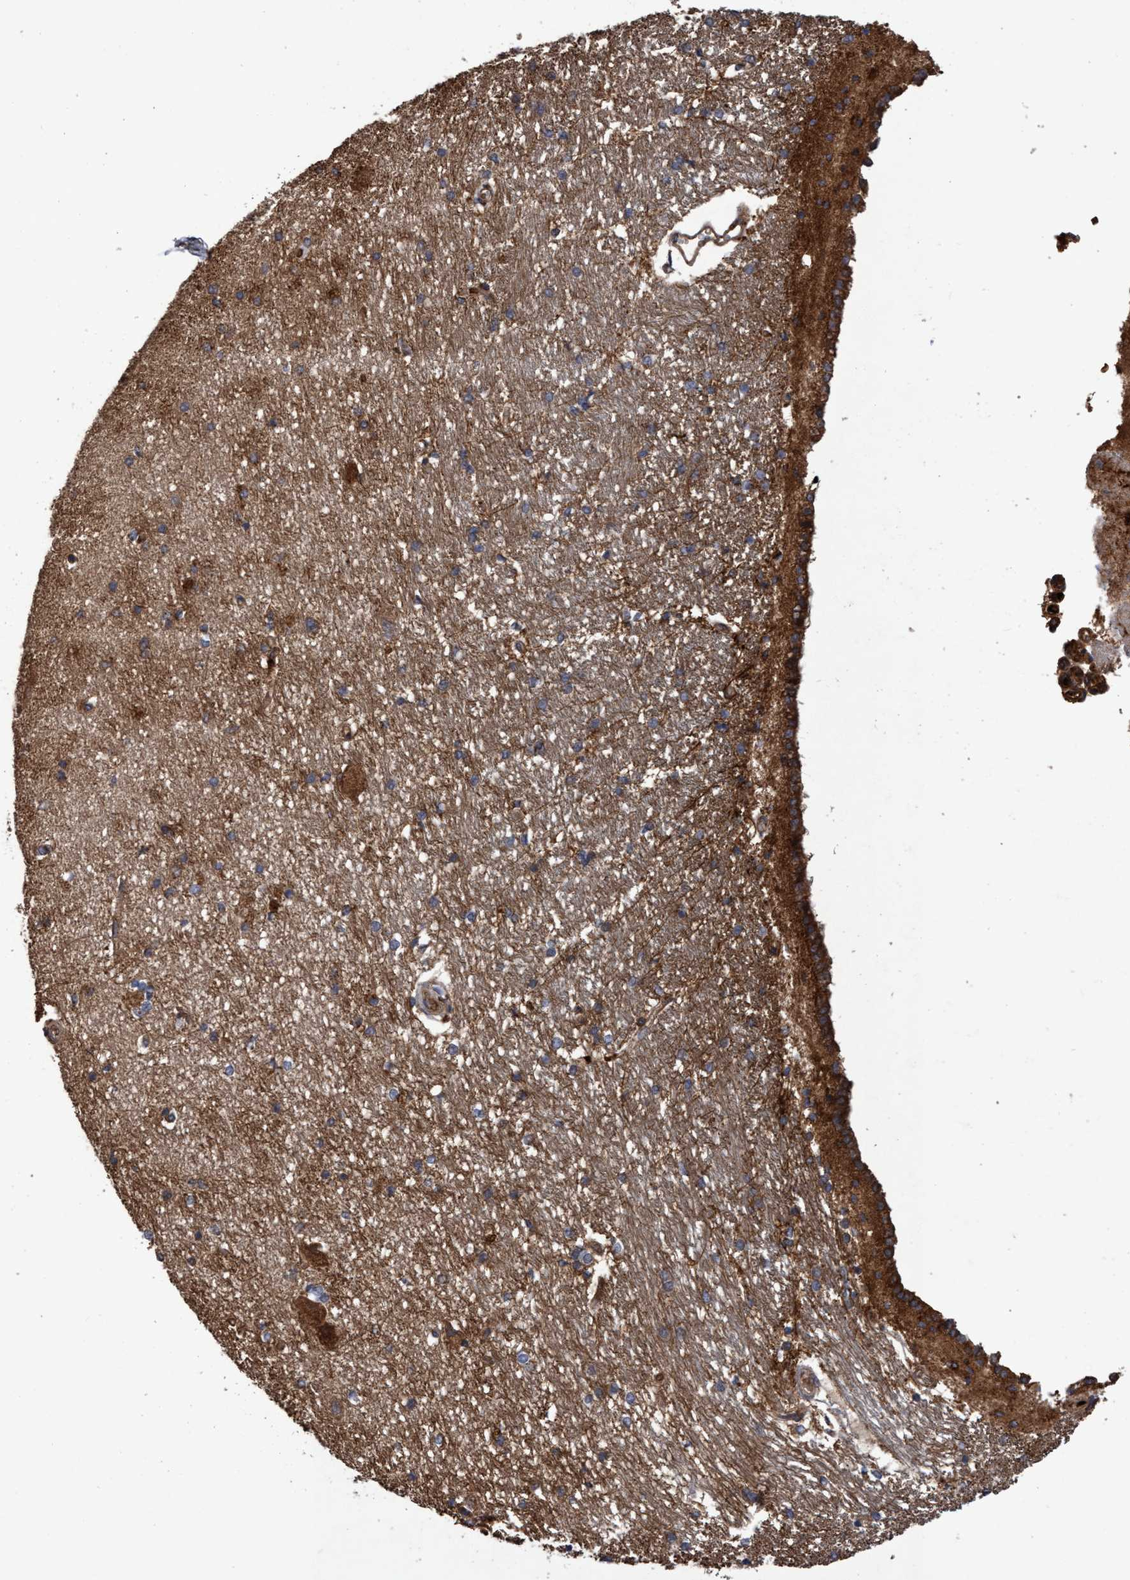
{"staining": {"intensity": "strong", "quantity": "25%-75%", "location": "cytoplasmic/membranous"}, "tissue": "hippocampus", "cell_type": "Glial cells", "image_type": "normal", "snomed": [{"axis": "morphology", "description": "Normal tissue, NOS"}, {"axis": "topography", "description": "Hippocampus"}], "caption": "This micrograph reveals unremarkable hippocampus stained with immunohistochemistry (IHC) to label a protein in brown. The cytoplasmic/membranous of glial cells show strong positivity for the protein. Nuclei are counter-stained blue.", "gene": "CHMP6", "patient": {"sex": "male", "age": 45}}